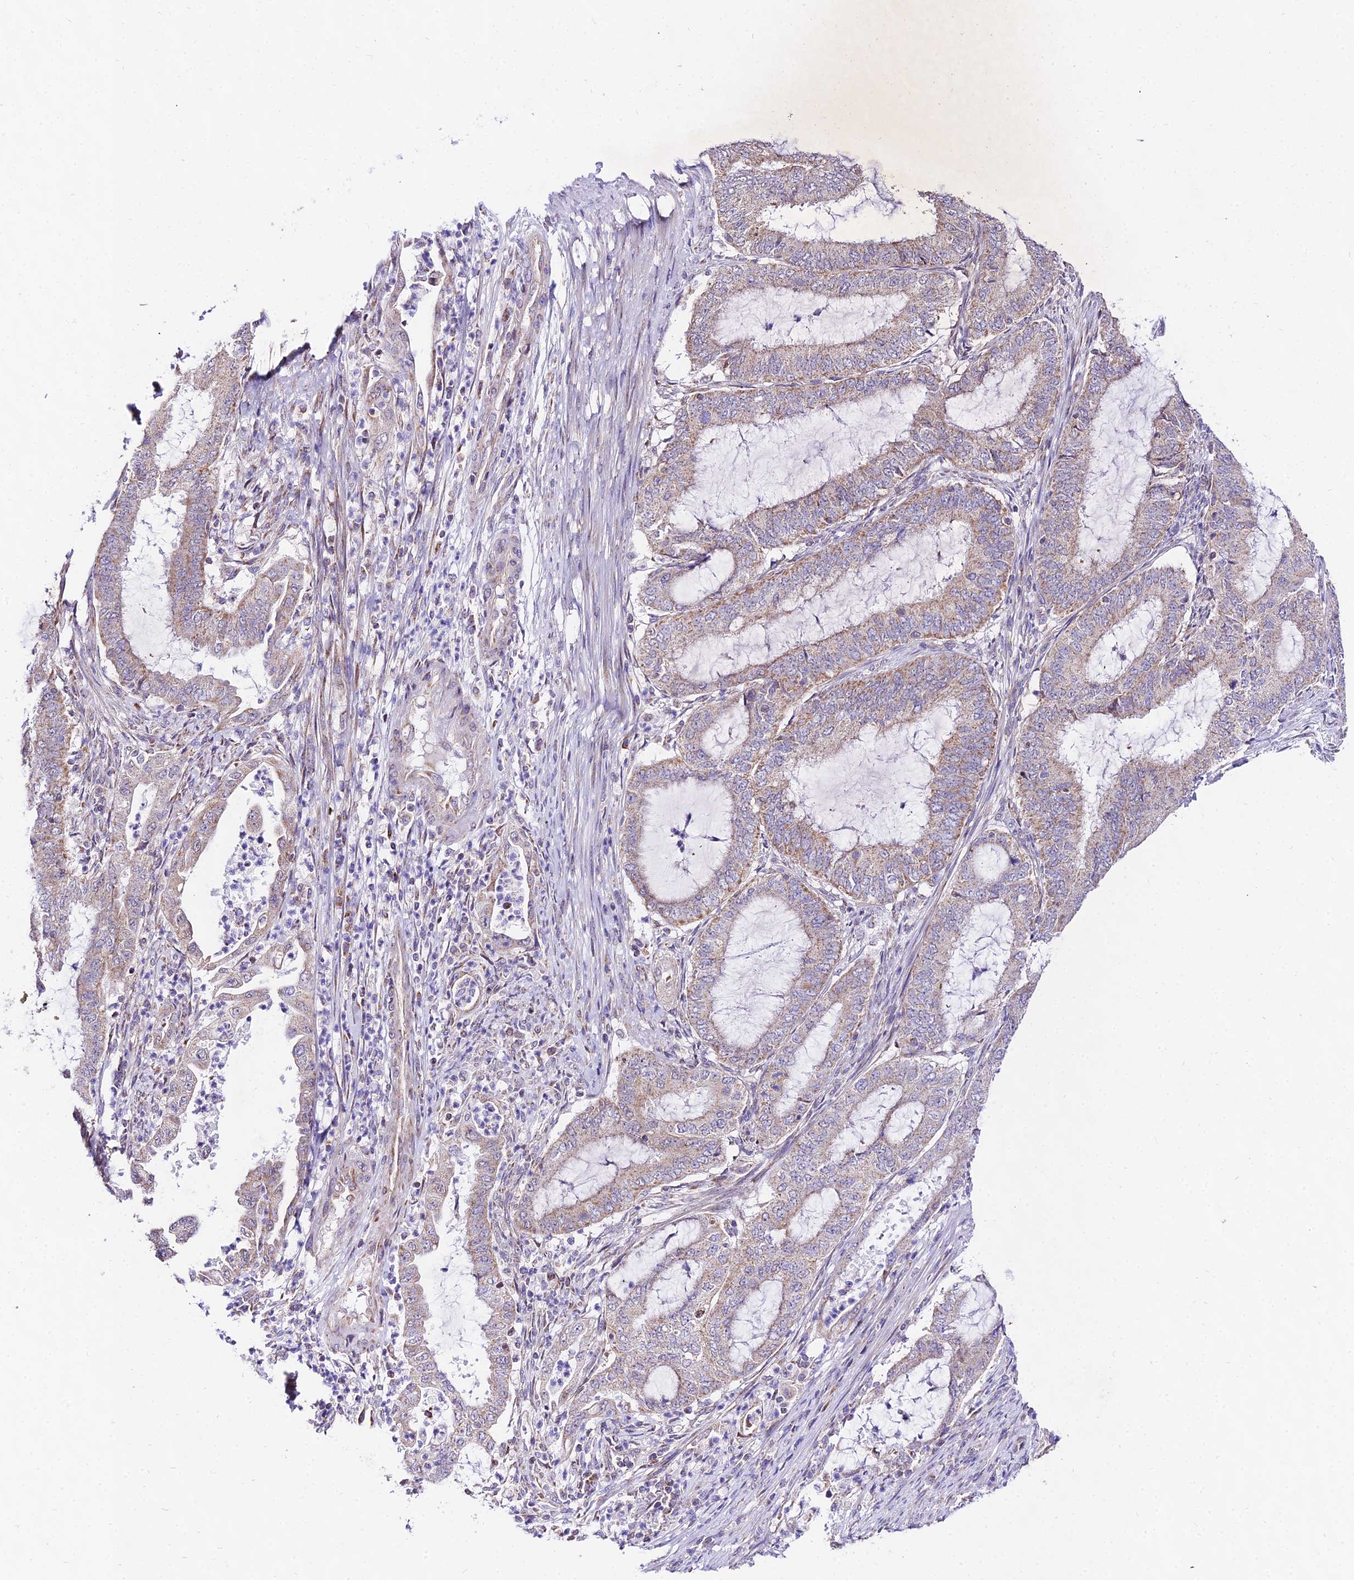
{"staining": {"intensity": "weak", "quantity": ">75%", "location": "cytoplasmic/membranous"}, "tissue": "endometrial cancer", "cell_type": "Tumor cells", "image_type": "cancer", "snomed": [{"axis": "morphology", "description": "Adenocarcinoma, NOS"}, {"axis": "topography", "description": "Endometrium"}], "caption": "This is a micrograph of immunohistochemistry (IHC) staining of endometrial cancer (adenocarcinoma), which shows weak staining in the cytoplasmic/membranous of tumor cells.", "gene": "ATP5PB", "patient": {"sex": "female", "age": 51}}